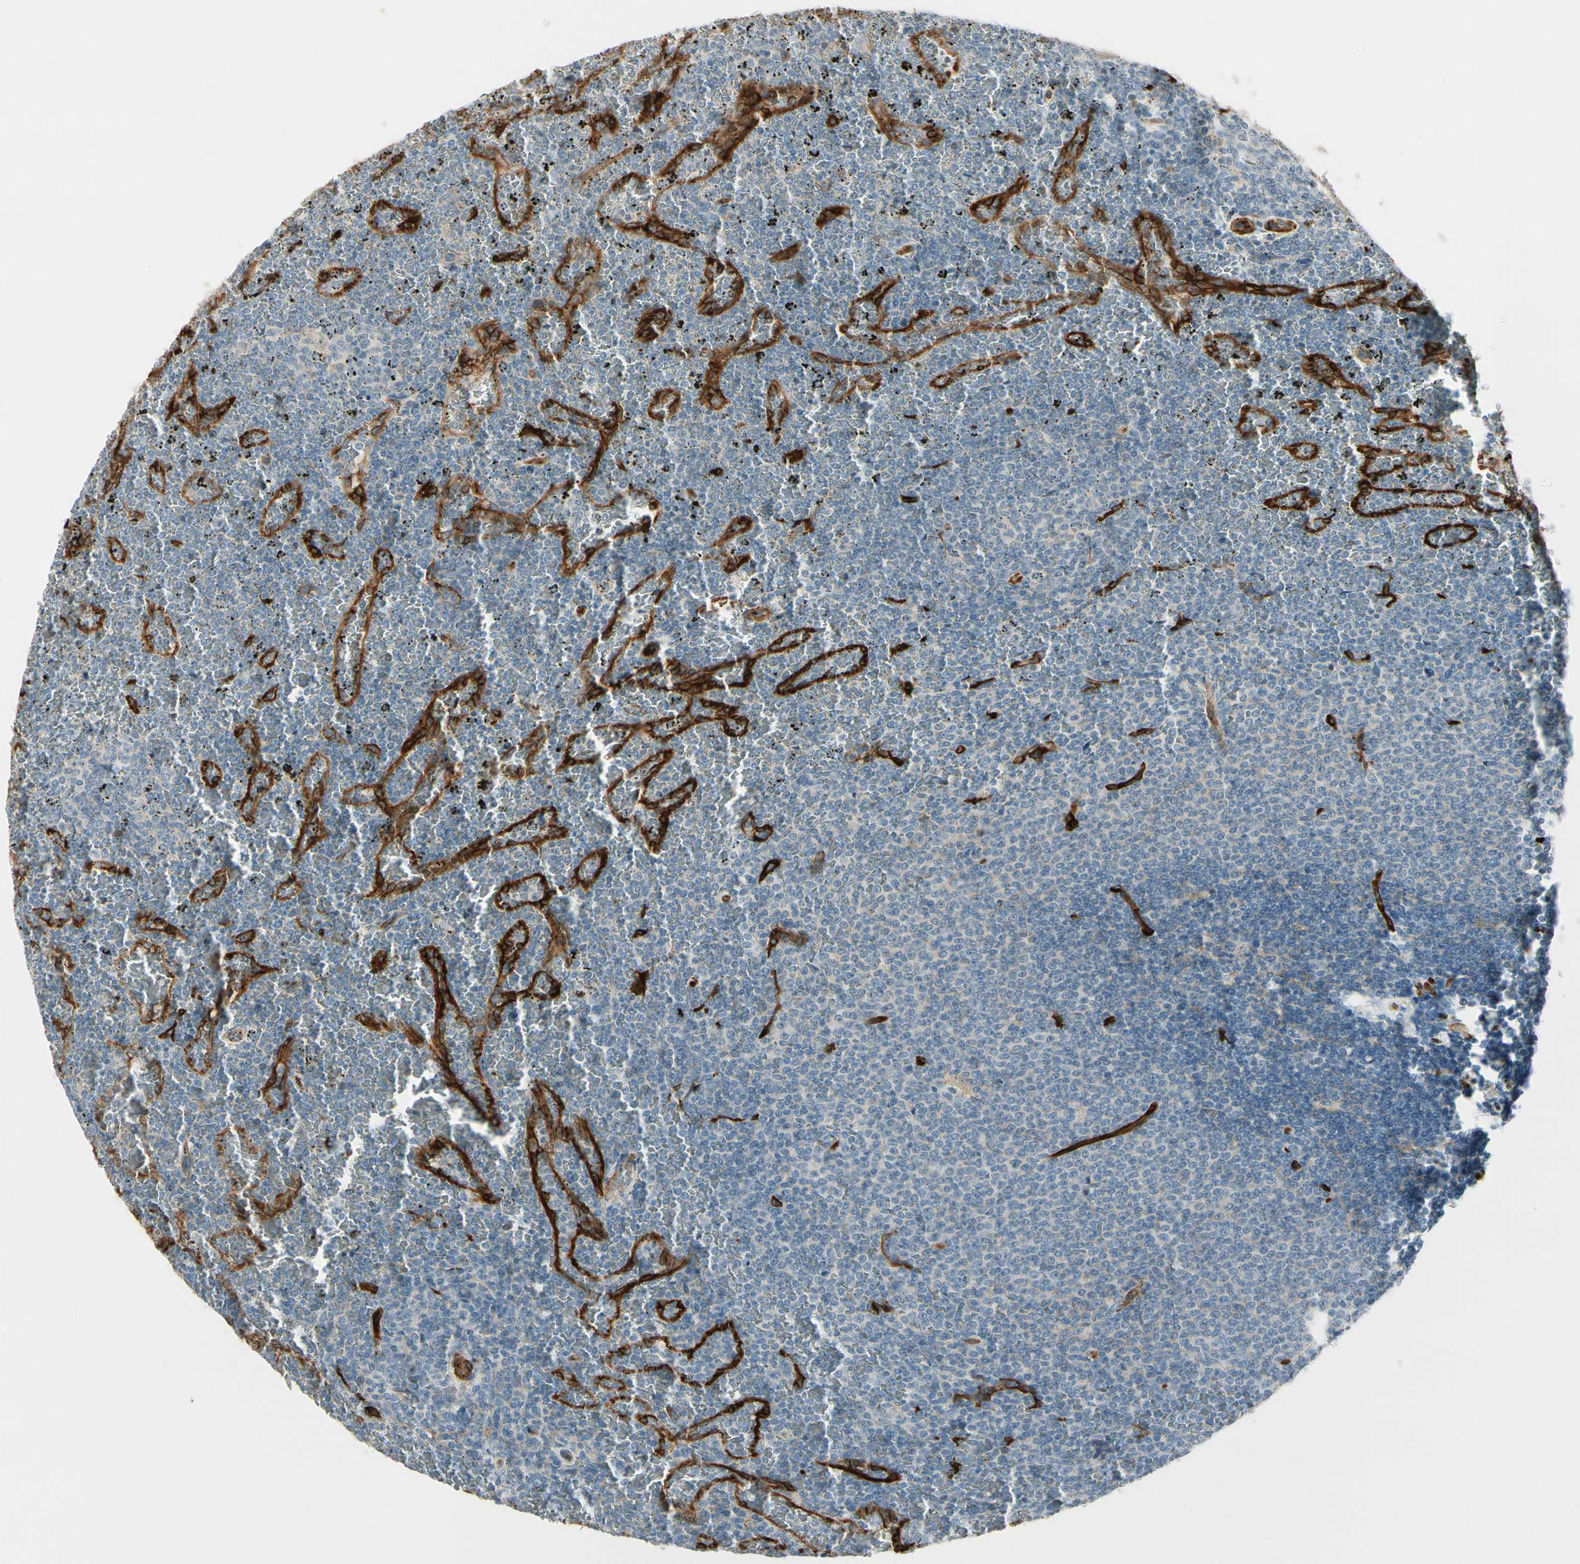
{"staining": {"intensity": "negative", "quantity": "none", "location": "none"}, "tissue": "lymphoma", "cell_type": "Tumor cells", "image_type": "cancer", "snomed": [{"axis": "morphology", "description": "Malignant lymphoma, non-Hodgkin's type, Low grade"}, {"axis": "topography", "description": "Spleen"}], "caption": "Low-grade malignant lymphoma, non-Hodgkin's type was stained to show a protein in brown. There is no significant positivity in tumor cells.", "gene": "MCAM", "patient": {"sex": "female", "age": 77}}